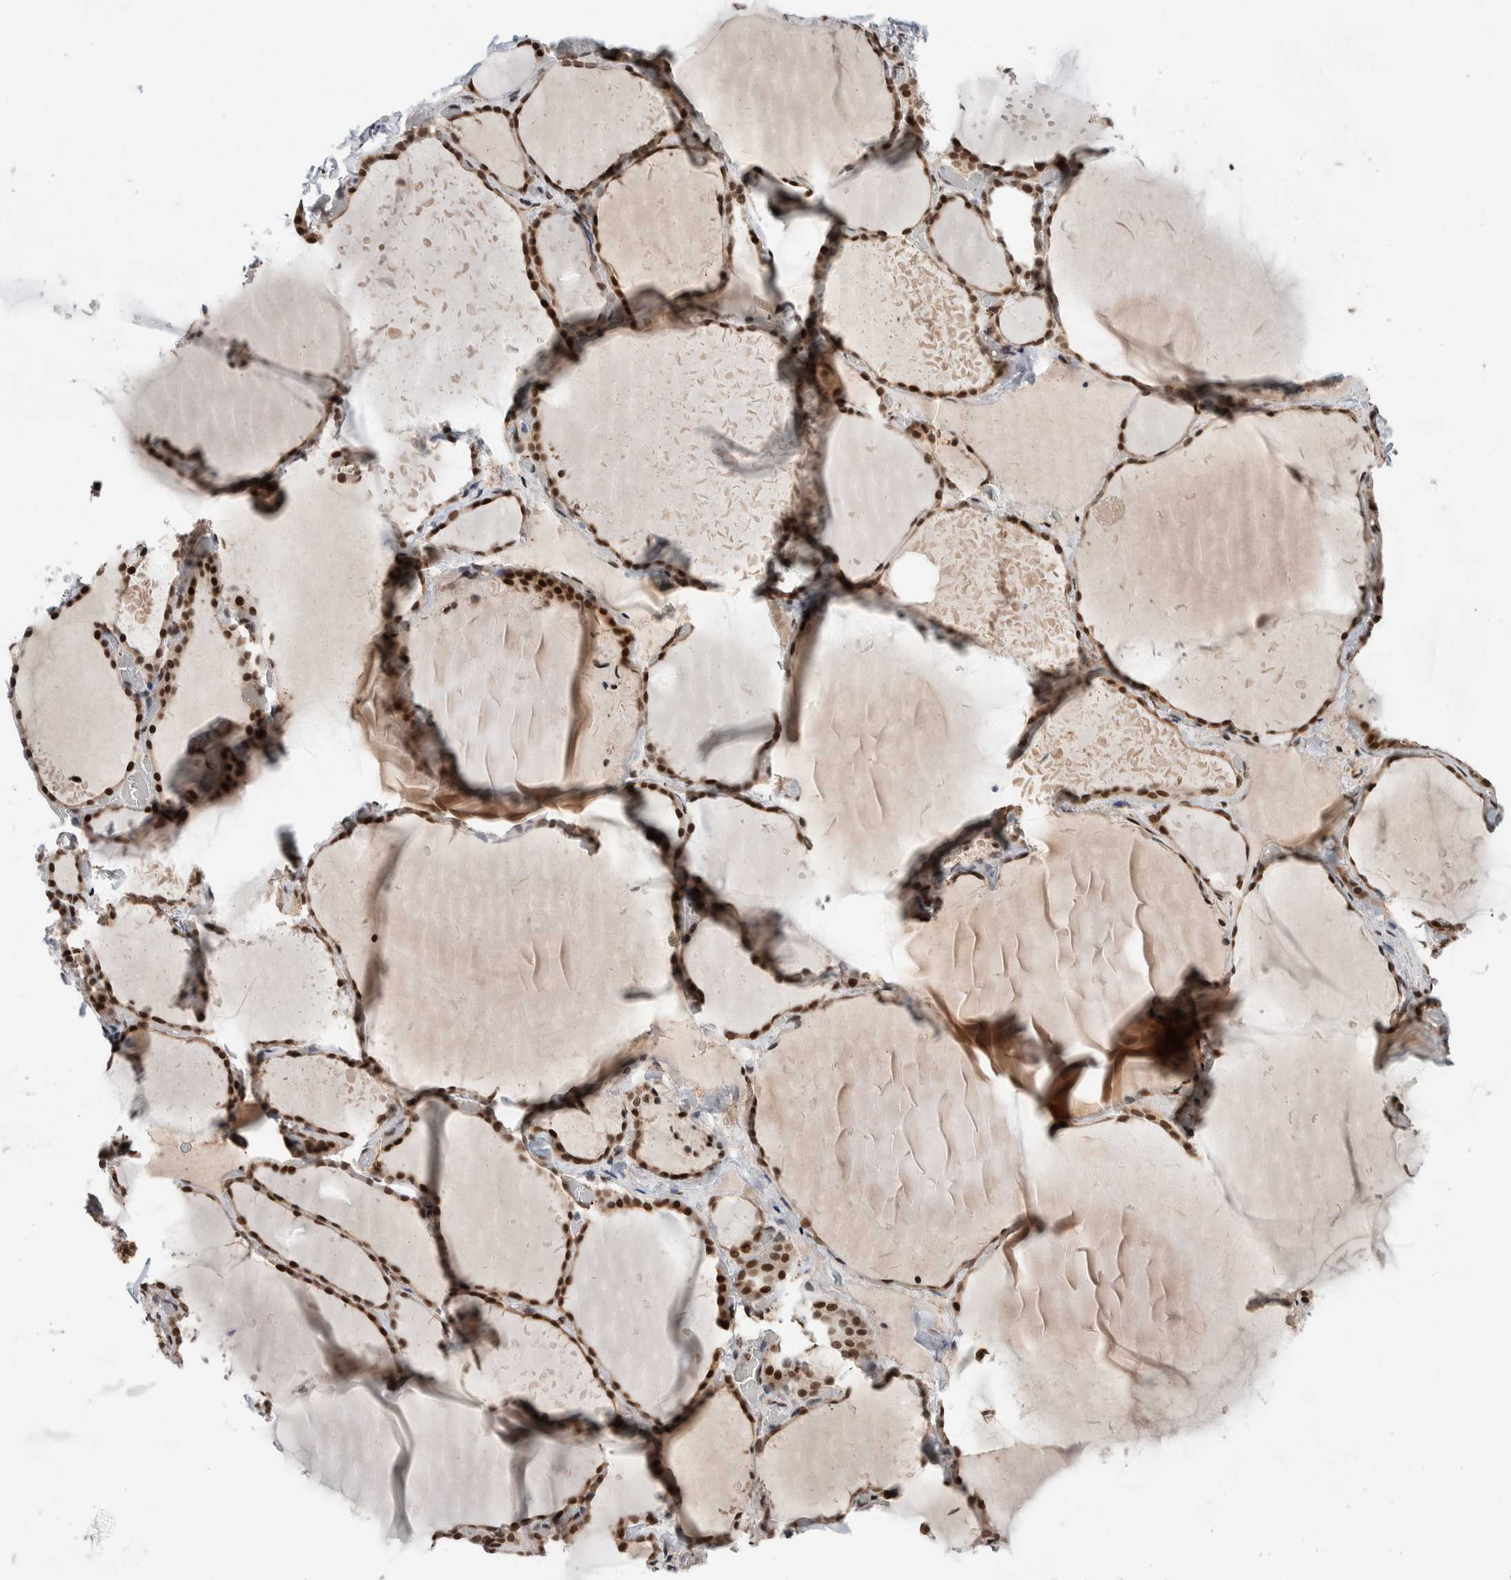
{"staining": {"intensity": "strong", "quantity": "25%-75%", "location": "cytoplasmic/membranous,nuclear"}, "tissue": "thyroid gland", "cell_type": "Glandular cells", "image_type": "normal", "snomed": [{"axis": "morphology", "description": "Normal tissue, NOS"}, {"axis": "topography", "description": "Thyroid gland"}], "caption": "A high-resolution photomicrograph shows immunohistochemistry (IHC) staining of unremarkable thyroid gland, which demonstrates strong cytoplasmic/membranous,nuclear expression in about 25%-75% of glandular cells.", "gene": "TNRC18", "patient": {"sex": "female", "age": 22}}